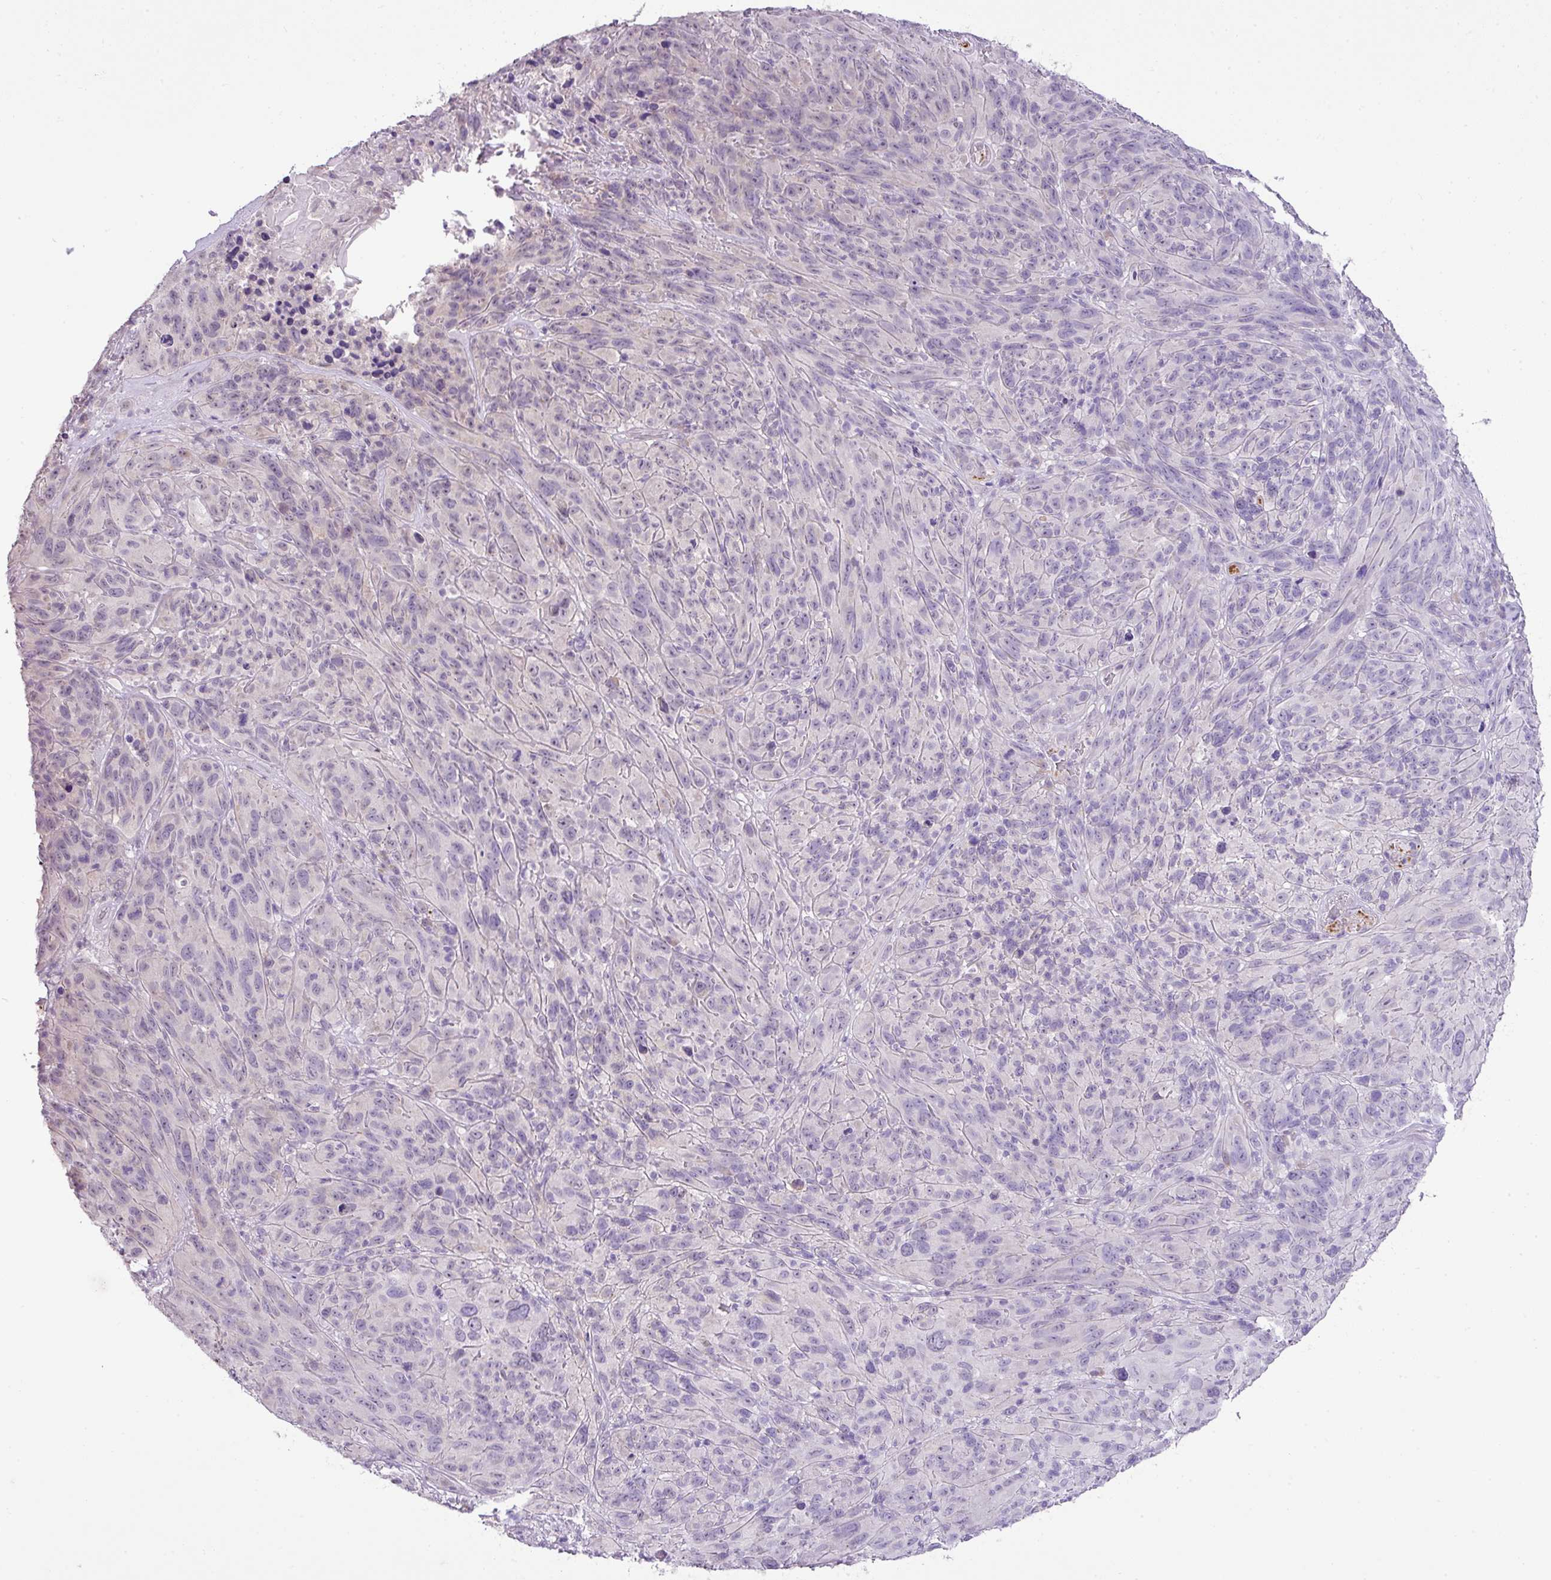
{"staining": {"intensity": "negative", "quantity": "none", "location": "none"}, "tissue": "melanoma", "cell_type": "Tumor cells", "image_type": "cancer", "snomed": [{"axis": "morphology", "description": "Malignant melanoma, NOS"}, {"axis": "topography", "description": "Skin of head"}], "caption": "Tumor cells show no significant protein positivity in malignant melanoma. (DAB immunohistochemistry (IHC) with hematoxylin counter stain).", "gene": "DIP2A", "patient": {"sex": "male", "age": 96}}